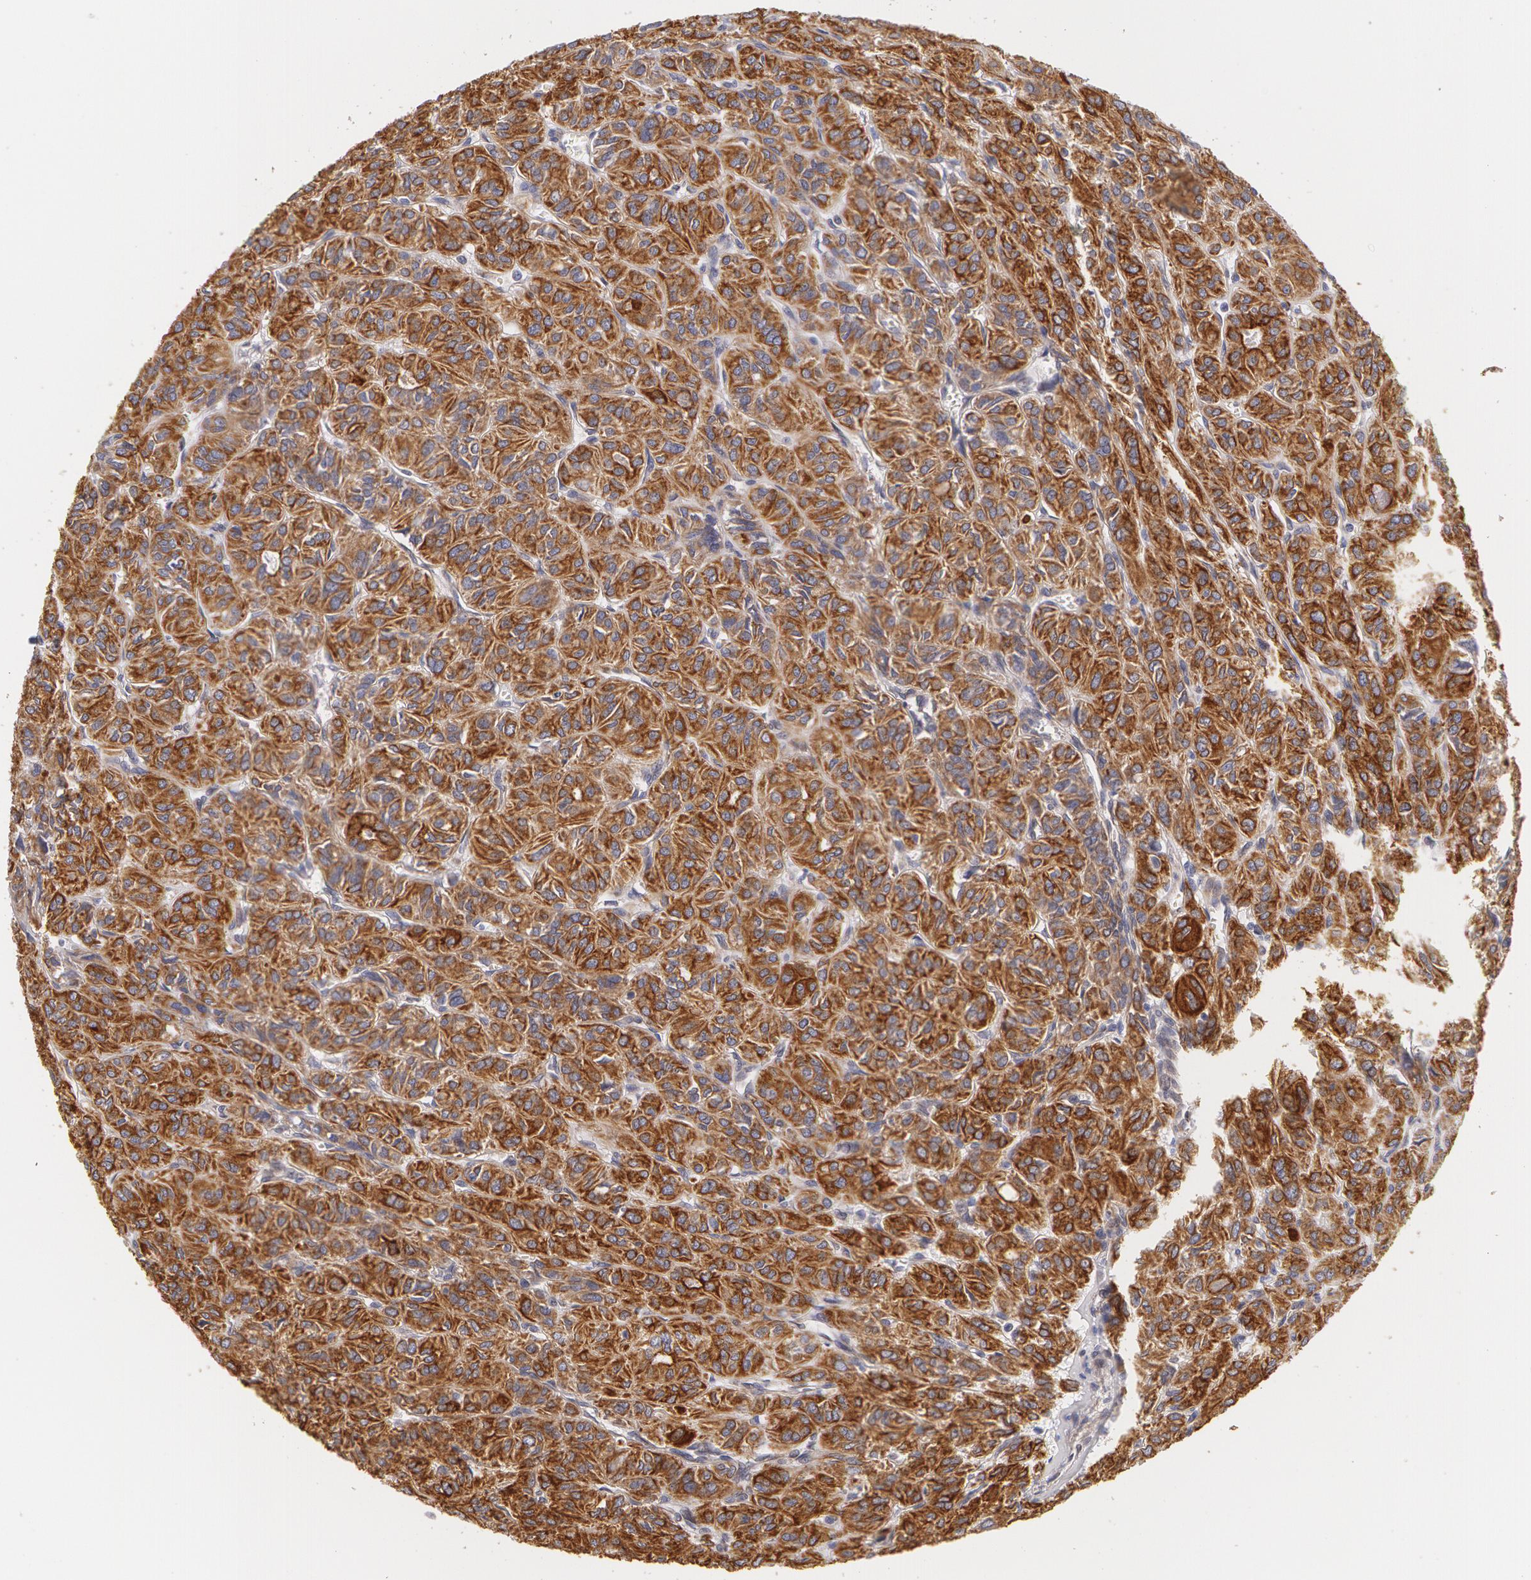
{"staining": {"intensity": "strong", "quantity": ">75%", "location": "cytoplasmic/membranous"}, "tissue": "thyroid cancer", "cell_type": "Tumor cells", "image_type": "cancer", "snomed": [{"axis": "morphology", "description": "Follicular adenoma carcinoma, NOS"}, {"axis": "topography", "description": "Thyroid gland"}], "caption": "DAB immunohistochemical staining of thyroid cancer reveals strong cytoplasmic/membranous protein positivity in approximately >75% of tumor cells.", "gene": "KRT18", "patient": {"sex": "female", "age": 71}}